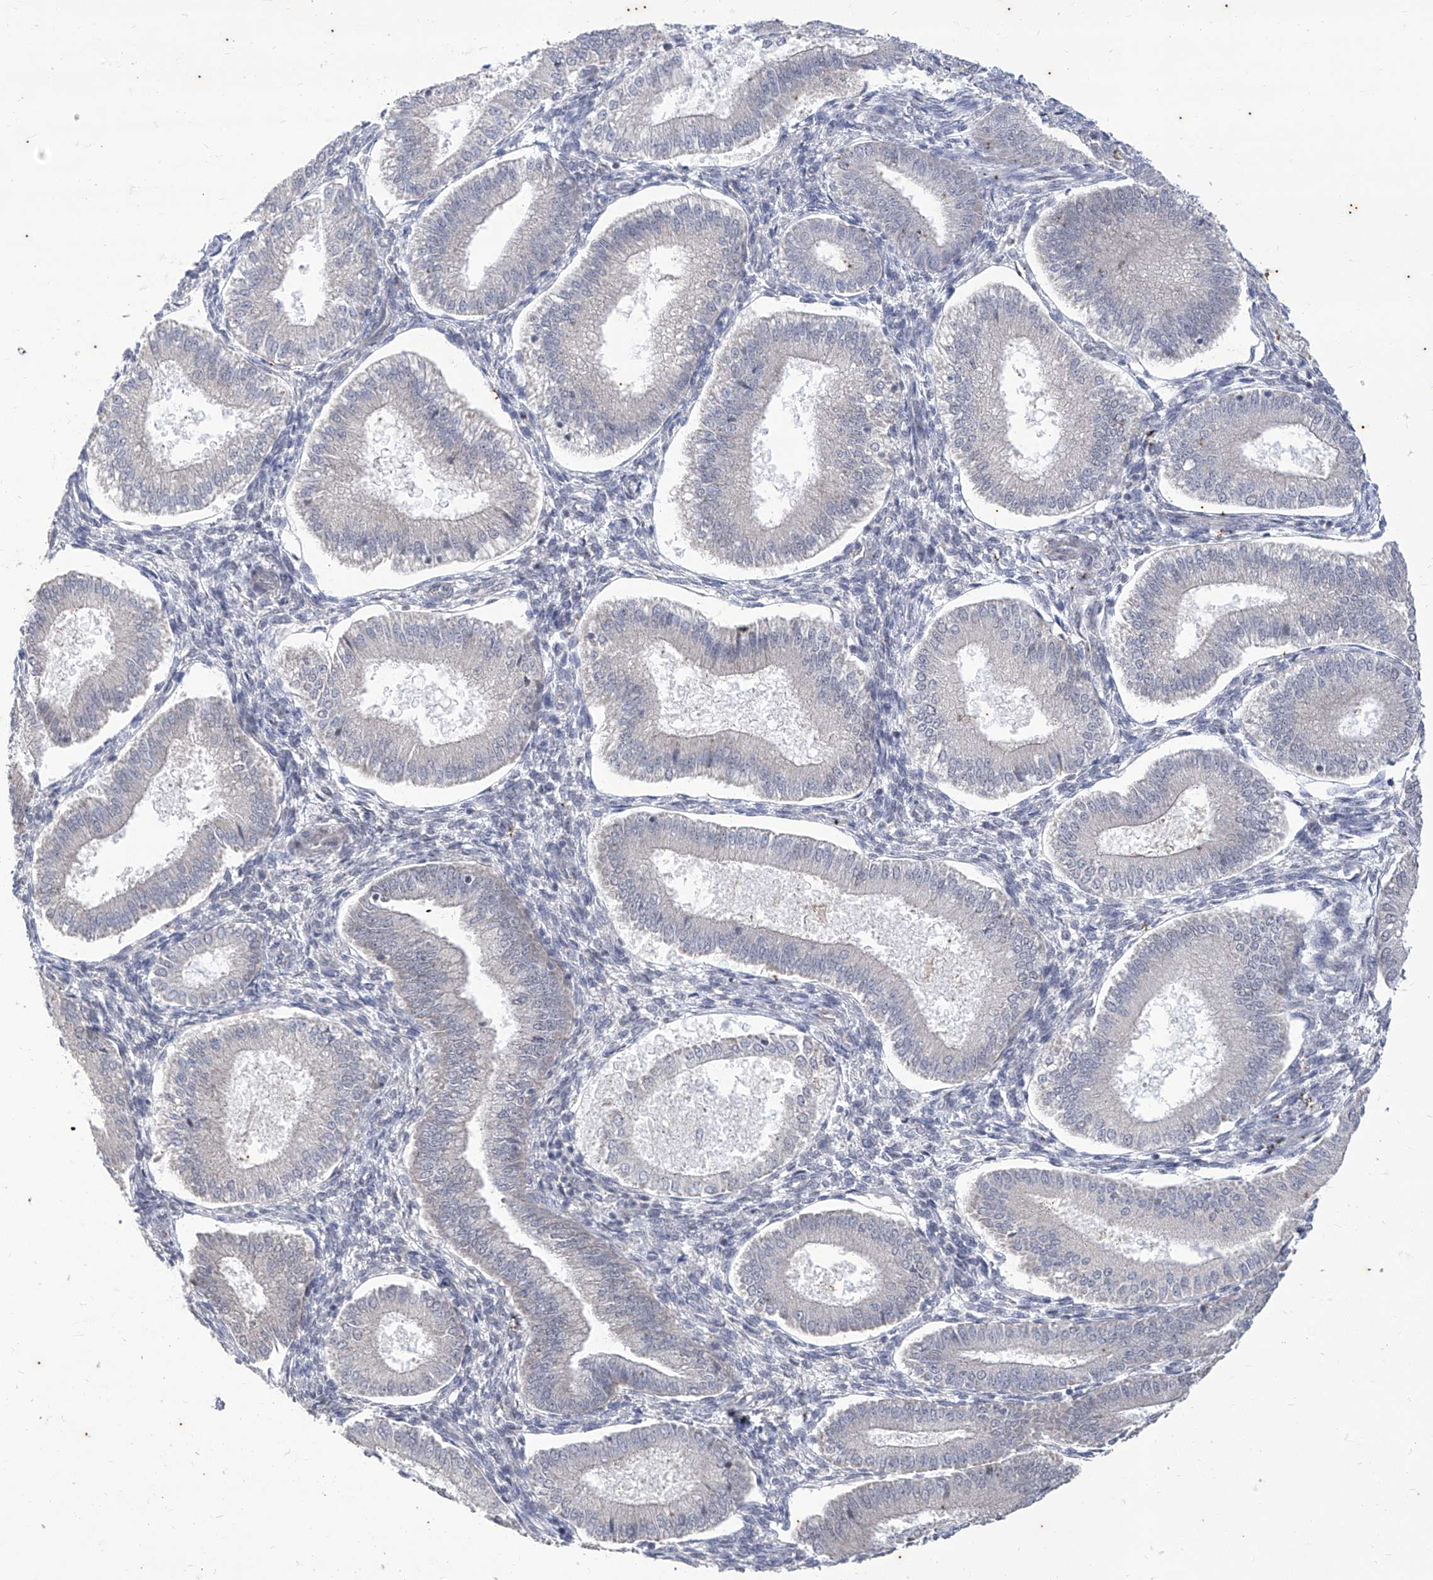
{"staining": {"intensity": "negative", "quantity": "none", "location": "none"}, "tissue": "endometrium", "cell_type": "Cells in endometrial stroma", "image_type": "normal", "snomed": [{"axis": "morphology", "description": "Normal tissue, NOS"}, {"axis": "topography", "description": "Endometrium"}], "caption": "Immunohistochemistry of benign endometrium demonstrates no expression in cells in endometrial stroma.", "gene": "PHF20L1", "patient": {"sex": "female", "age": 39}}